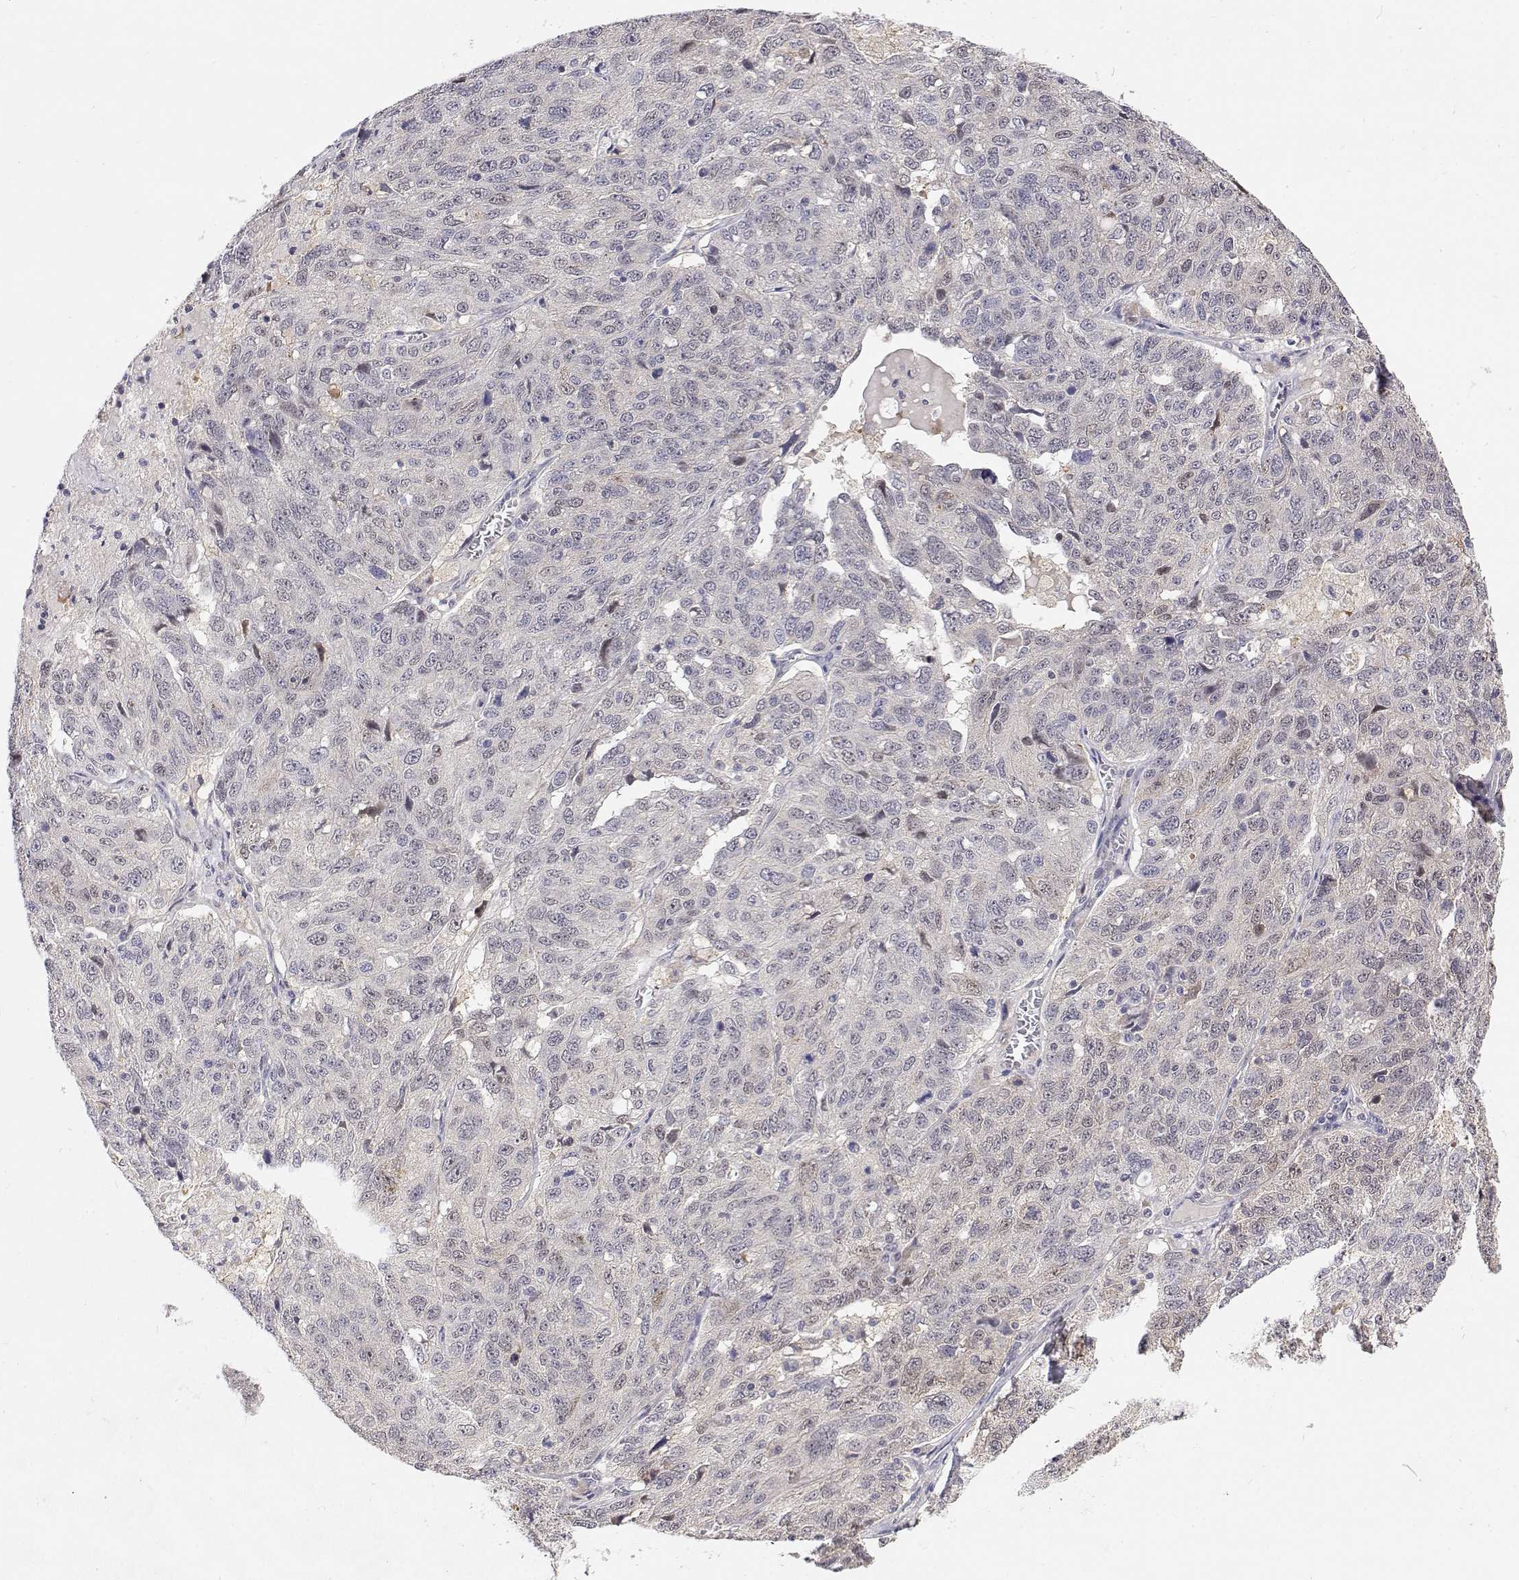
{"staining": {"intensity": "negative", "quantity": "none", "location": "none"}, "tissue": "ovarian cancer", "cell_type": "Tumor cells", "image_type": "cancer", "snomed": [{"axis": "morphology", "description": "Cystadenocarcinoma, serous, NOS"}, {"axis": "topography", "description": "Ovary"}], "caption": "Tumor cells show no significant staining in ovarian cancer (serous cystadenocarcinoma).", "gene": "MYPN", "patient": {"sex": "female", "age": 71}}